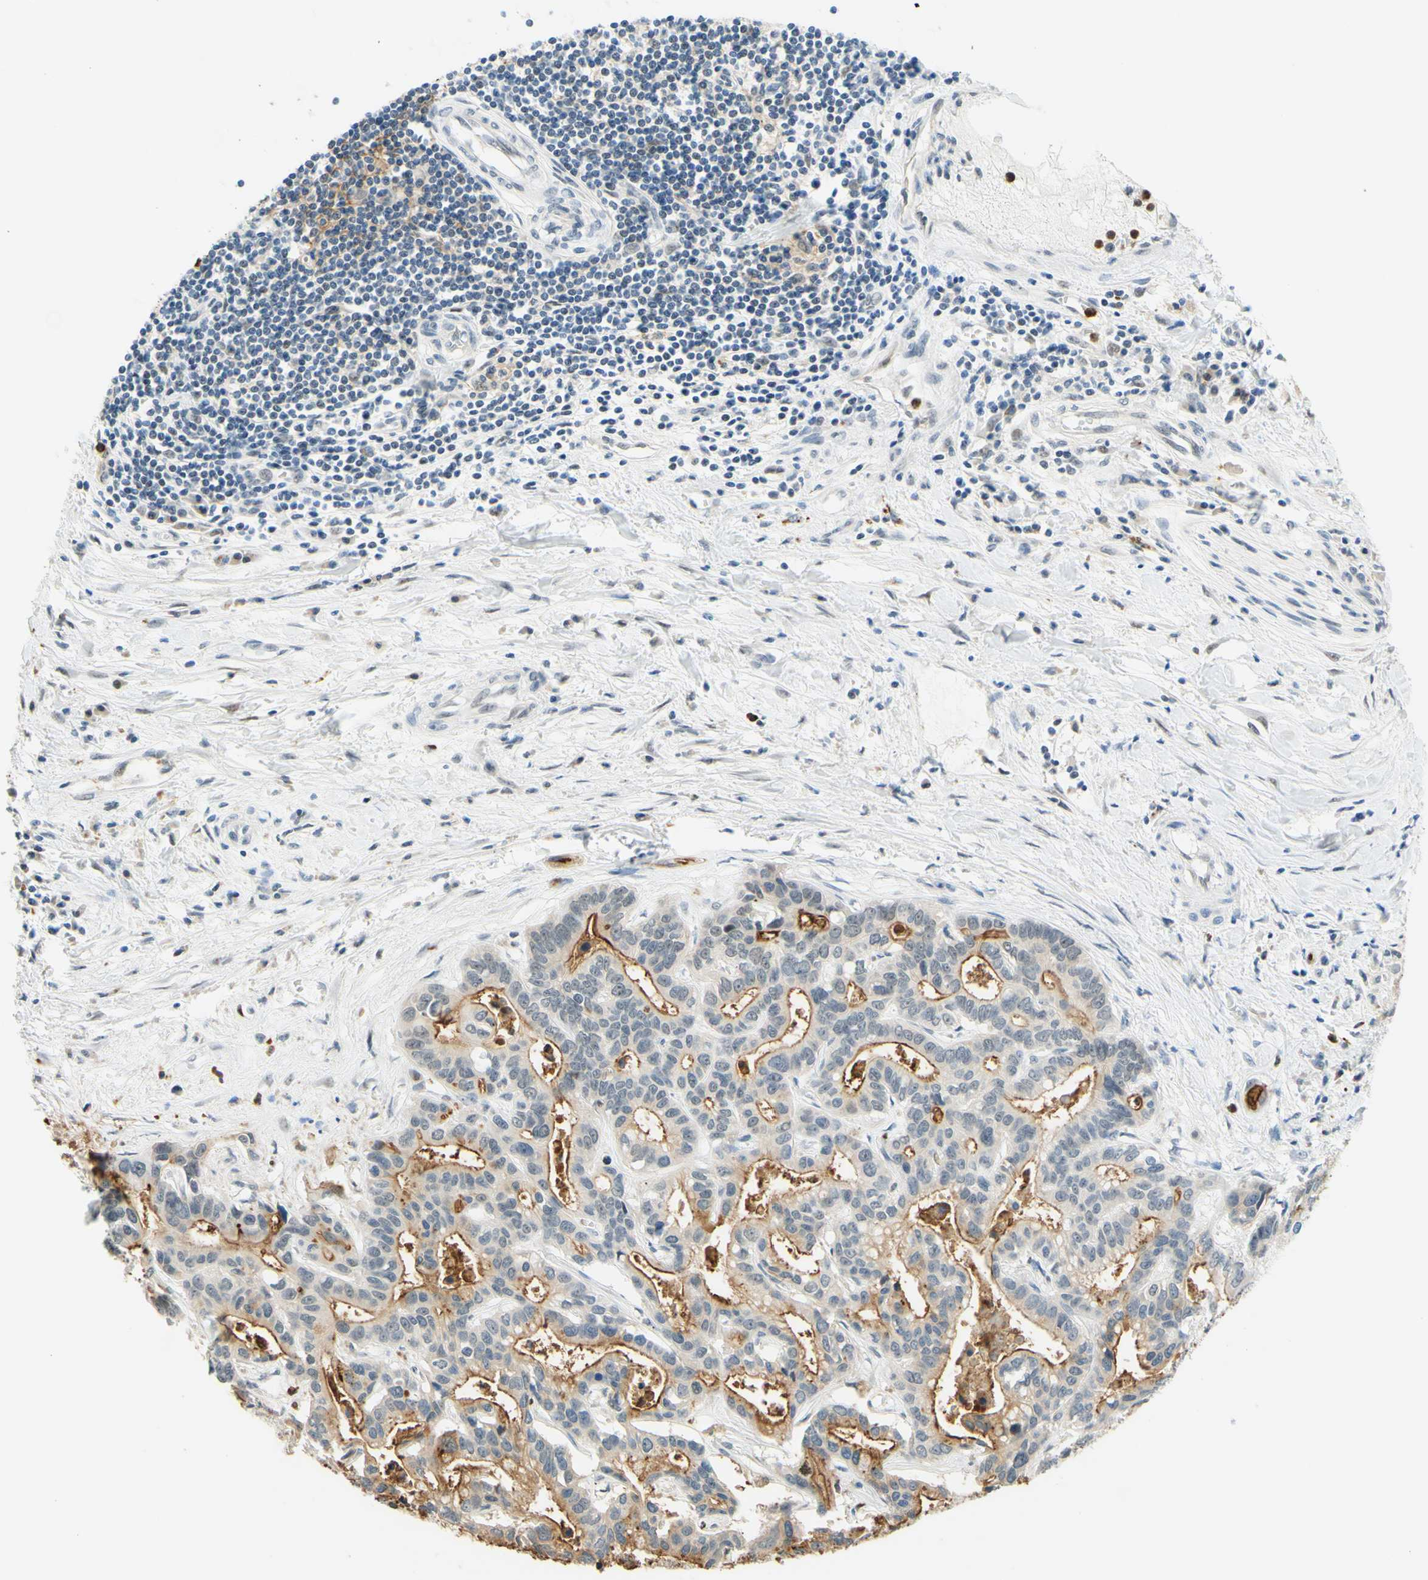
{"staining": {"intensity": "moderate", "quantity": "<25%", "location": "cytoplasmic/membranous"}, "tissue": "liver cancer", "cell_type": "Tumor cells", "image_type": "cancer", "snomed": [{"axis": "morphology", "description": "Cholangiocarcinoma"}, {"axis": "topography", "description": "Liver"}], "caption": "Moderate cytoplasmic/membranous protein positivity is appreciated in approximately <25% of tumor cells in cholangiocarcinoma (liver). (DAB (3,3'-diaminobenzidine) = brown stain, brightfield microscopy at high magnification).", "gene": "TREM2", "patient": {"sex": "female", "age": 65}}